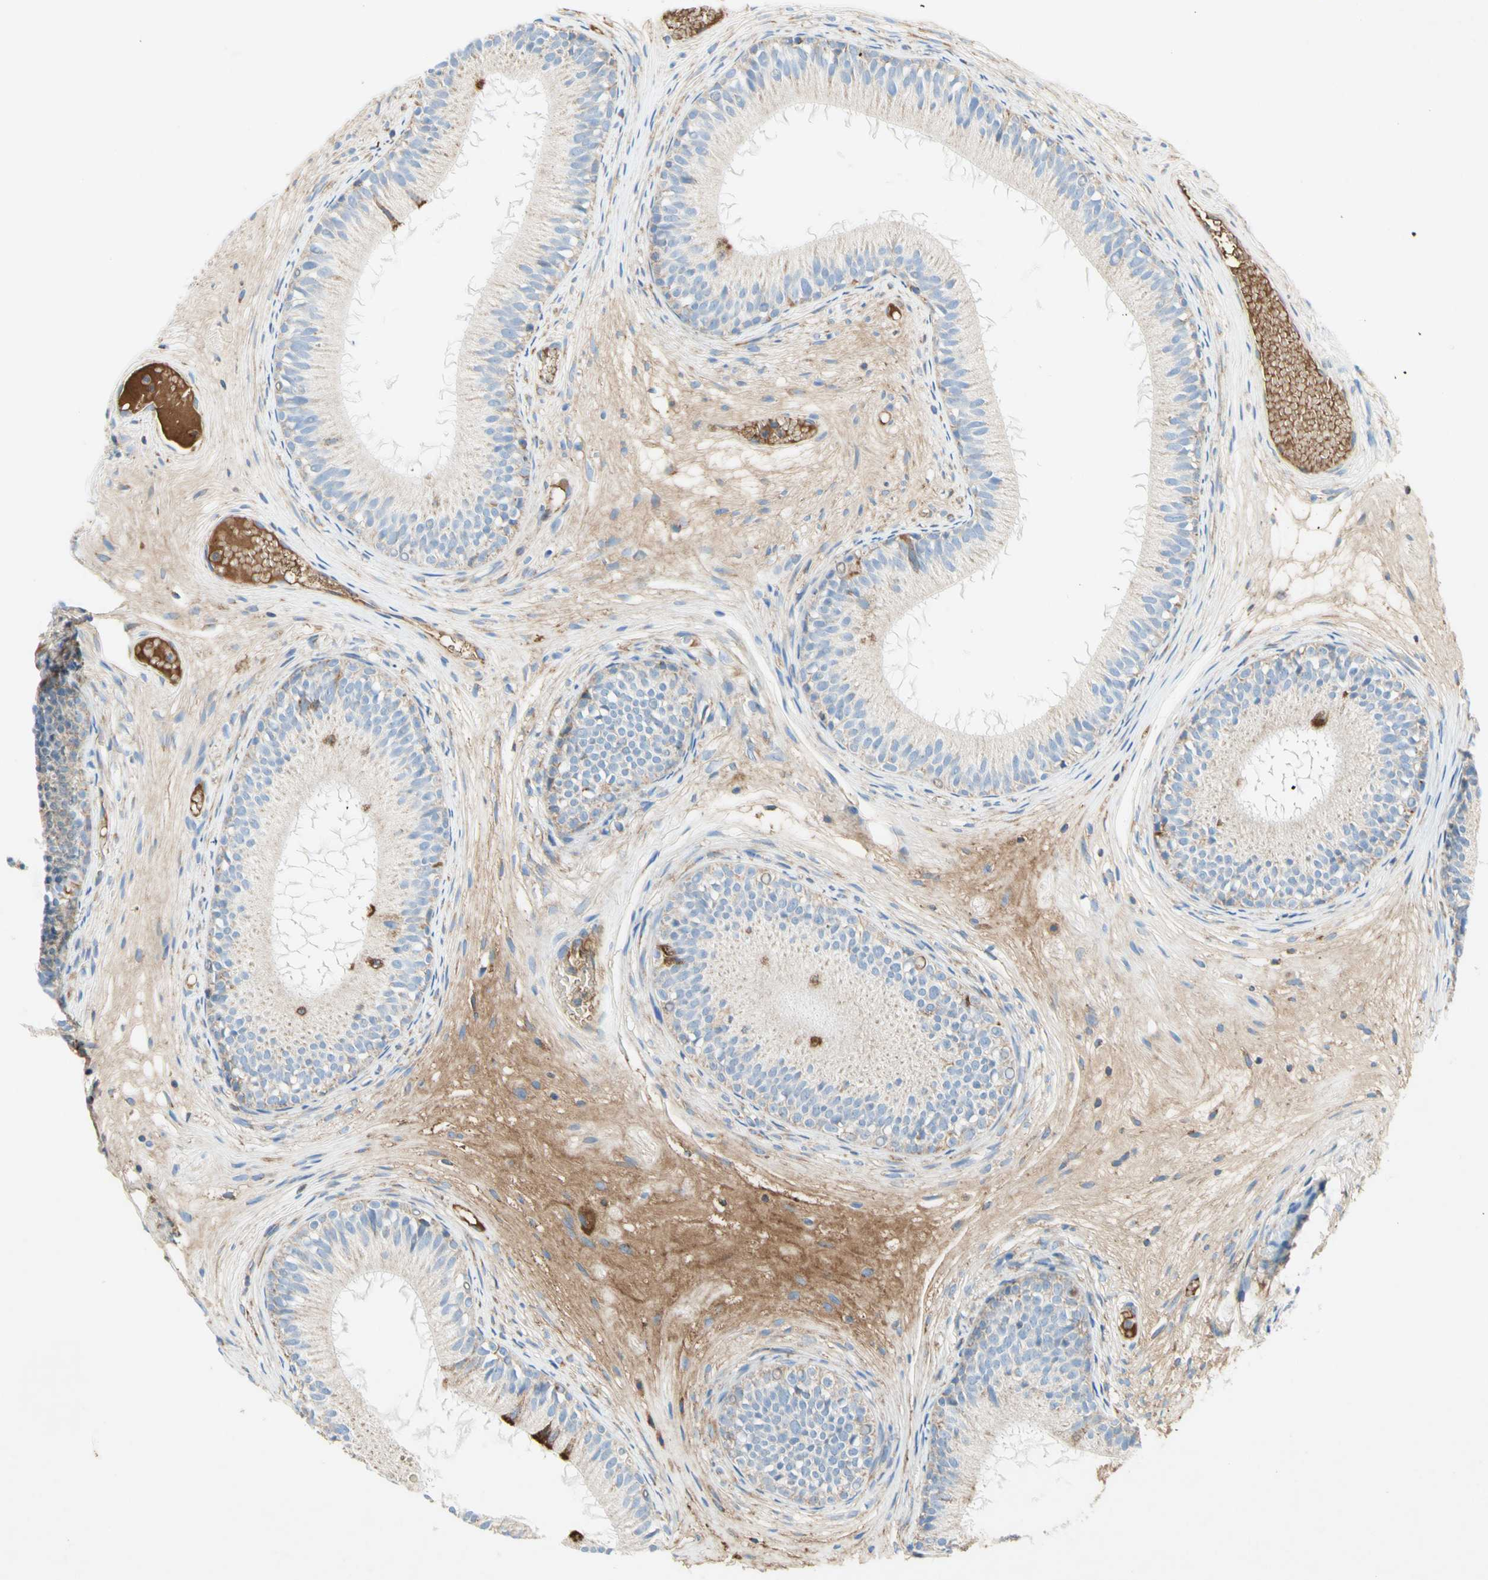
{"staining": {"intensity": "moderate", "quantity": "<25%", "location": "cytoplasmic/membranous"}, "tissue": "epididymis", "cell_type": "Glandular cells", "image_type": "normal", "snomed": [{"axis": "morphology", "description": "Normal tissue, NOS"}, {"axis": "morphology", "description": "Atrophy, NOS"}, {"axis": "topography", "description": "Testis"}, {"axis": "topography", "description": "Epididymis"}], "caption": "A micrograph of human epididymis stained for a protein displays moderate cytoplasmic/membranous brown staining in glandular cells. (DAB IHC with brightfield microscopy, high magnification).", "gene": "SDHB", "patient": {"sex": "male", "age": 18}}